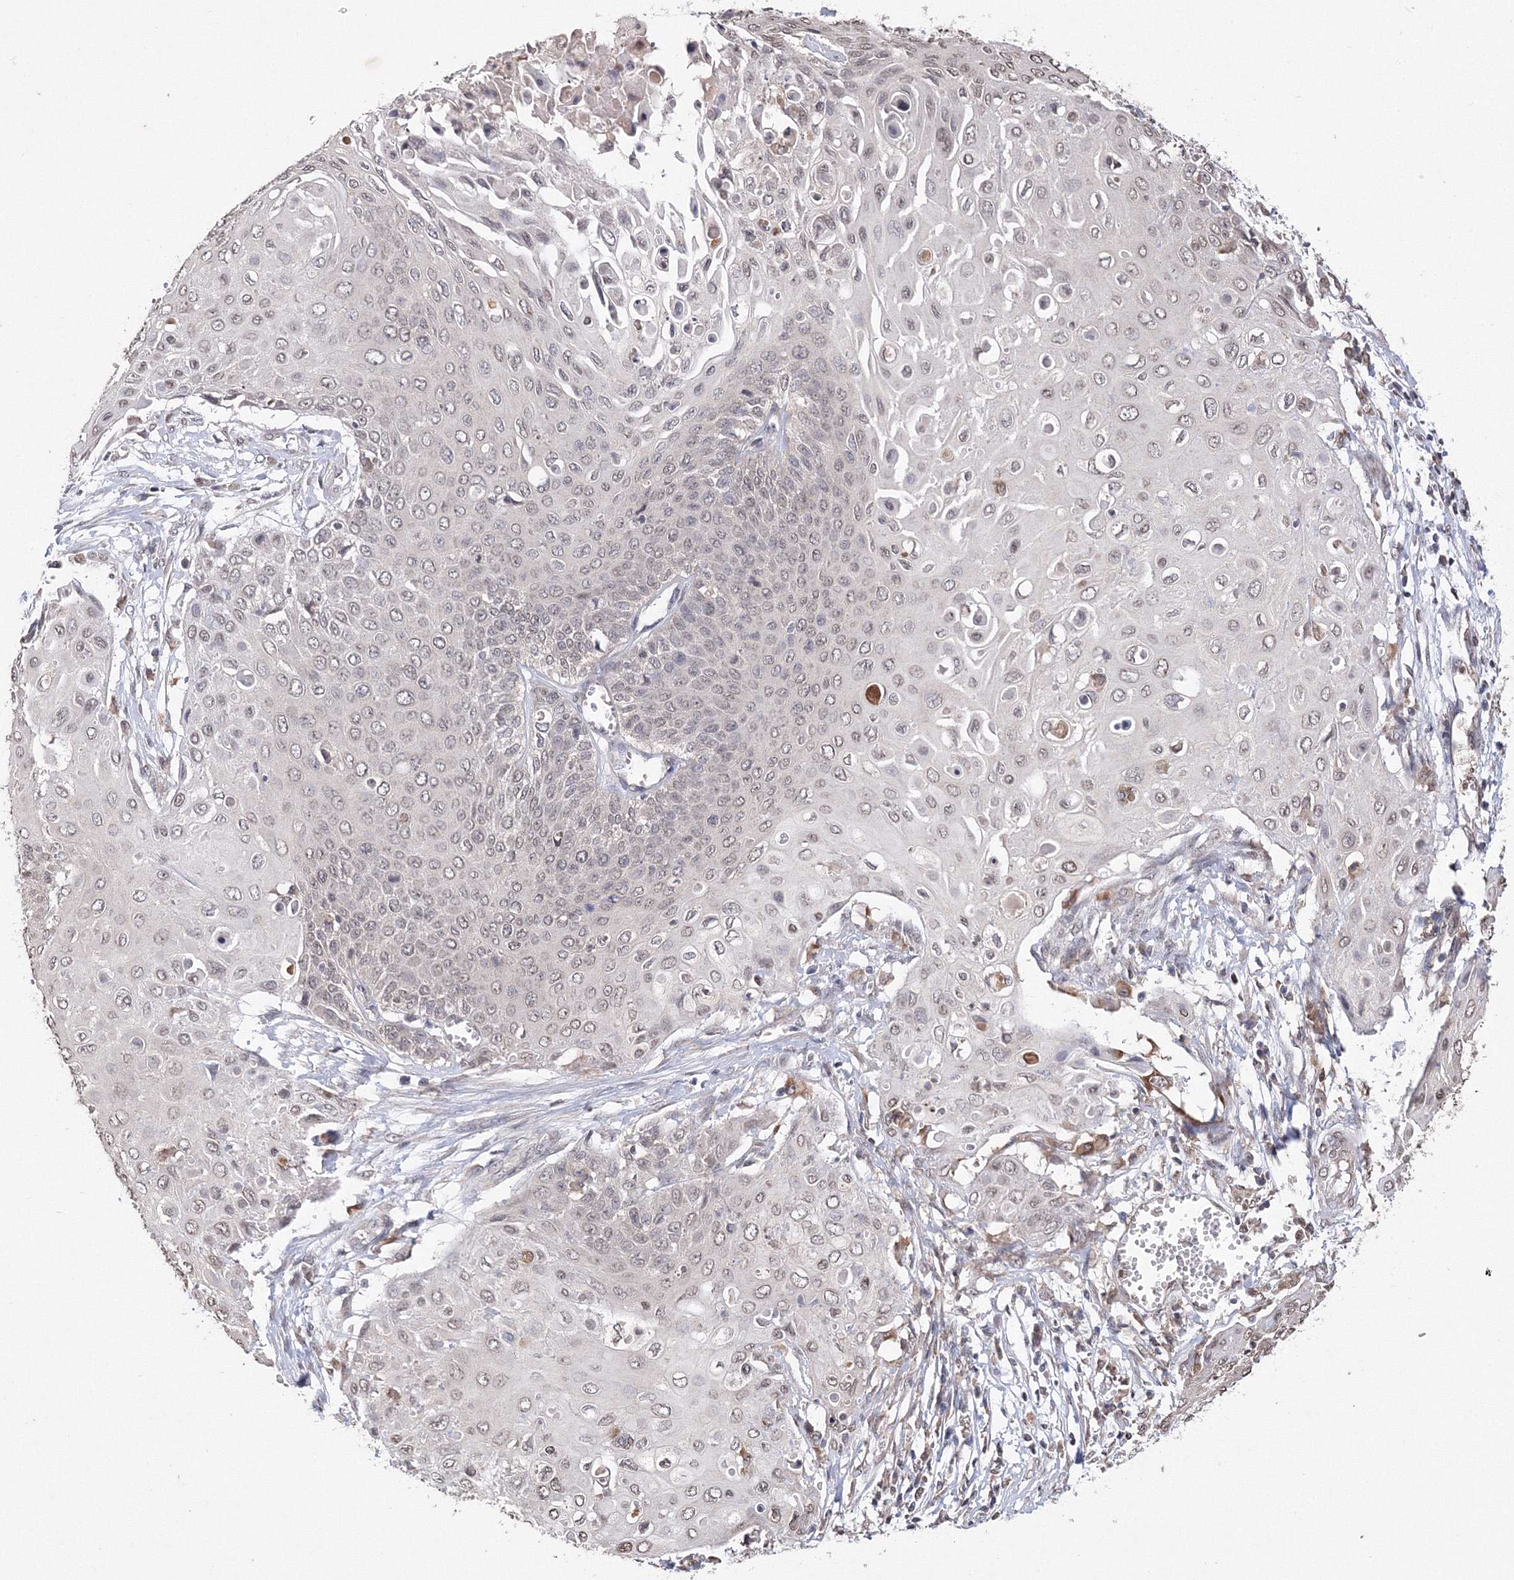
{"staining": {"intensity": "weak", "quantity": ">75%", "location": "nuclear"}, "tissue": "cervical cancer", "cell_type": "Tumor cells", "image_type": "cancer", "snomed": [{"axis": "morphology", "description": "Squamous cell carcinoma, NOS"}, {"axis": "topography", "description": "Cervix"}], "caption": "Human cervical cancer stained with a protein marker exhibits weak staining in tumor cells.", "gene": "GPN1", "patient": {"sex": "female", "age": 39}}